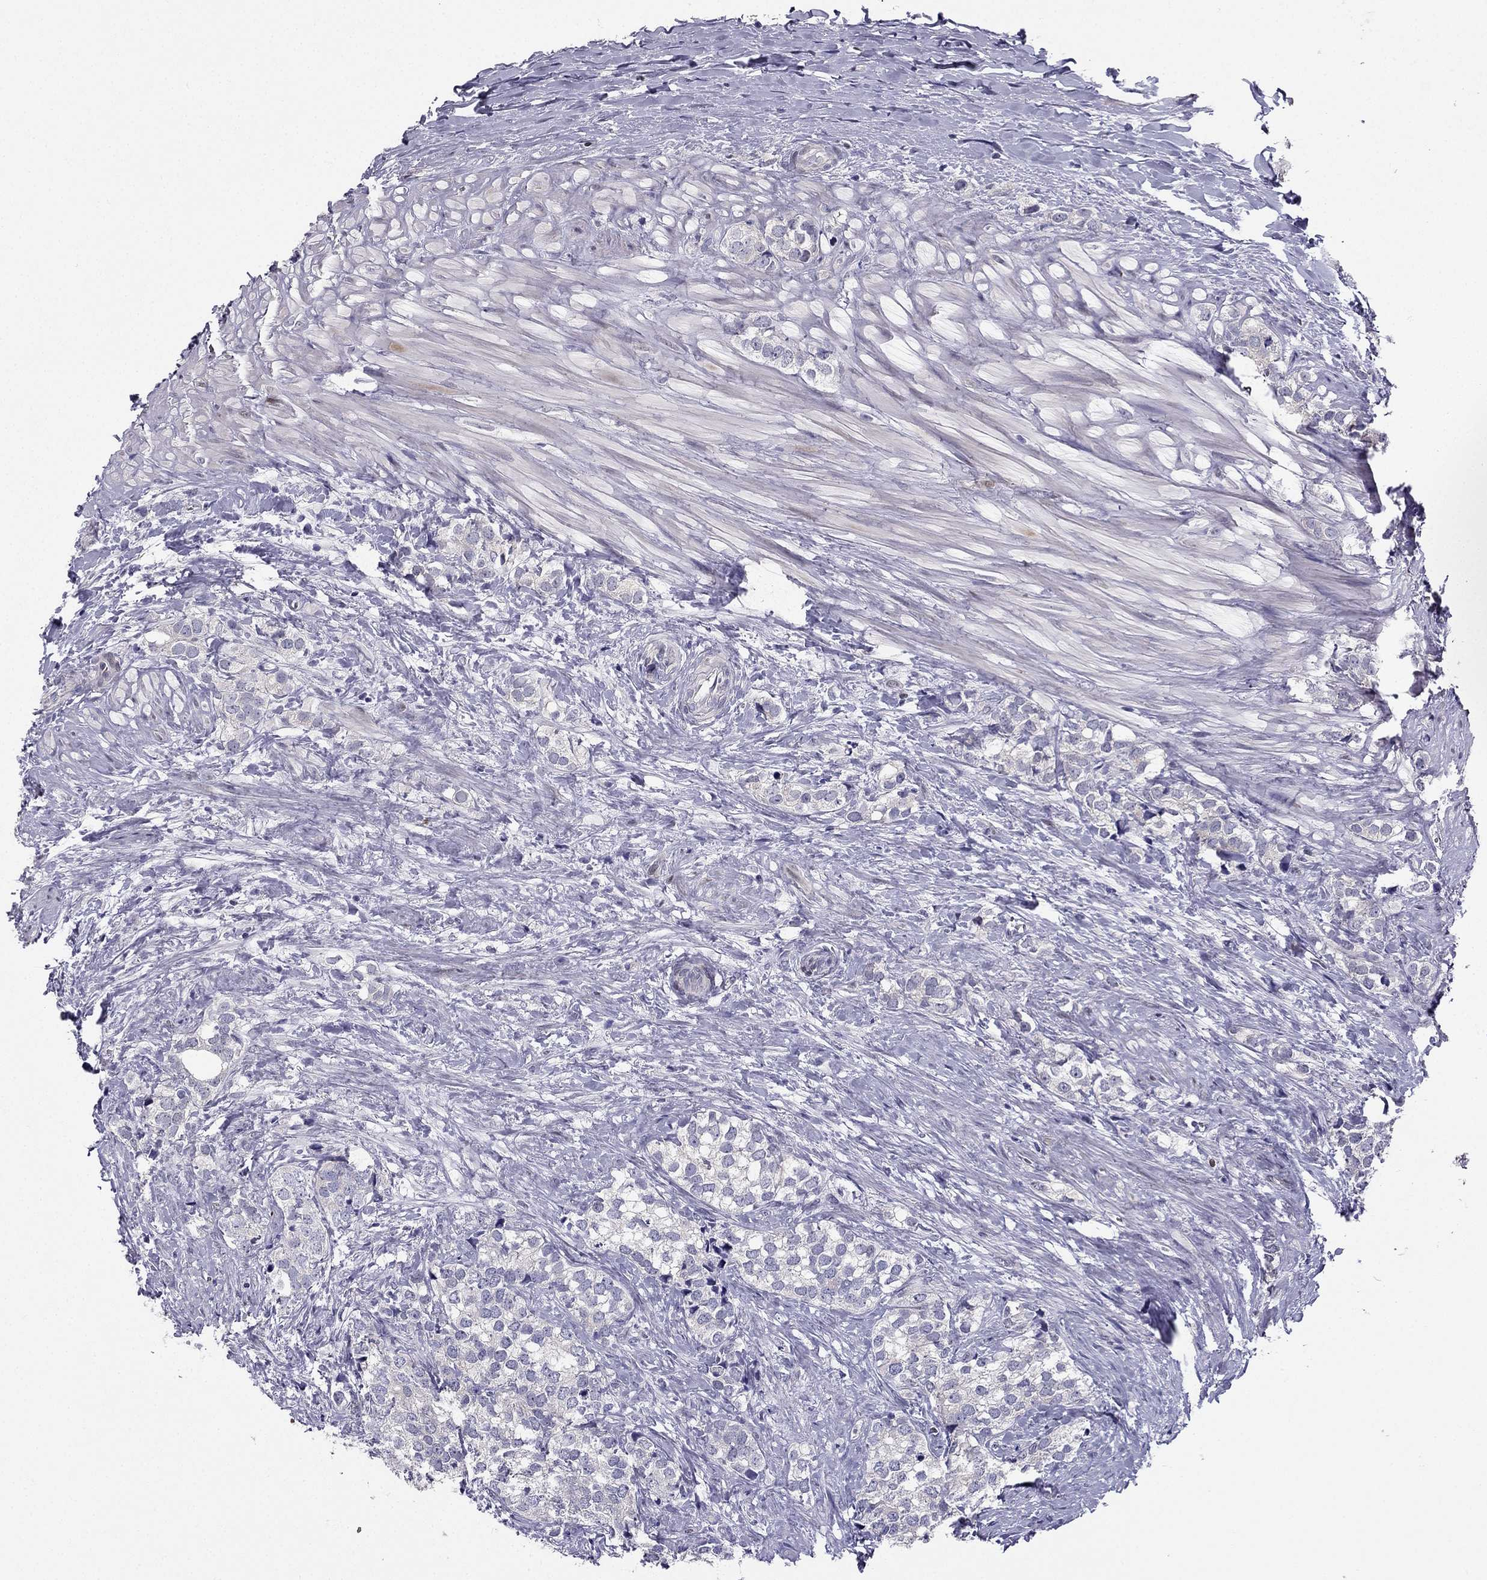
{"staining": {"intensity": "negative", "quantity": "none", "location": "none"}, "tissue": "prostate cancer", "cell_type": "Tumor cells", "image_type": "cancer", "snomed": [{"axis": "morphology", "description": "Adenocarcinoma, NOS"}, {"axis": "topography", "description": "Prostate and seminal vesicle, NOS"}], "caption": "This photomicrograph is of adenocarcinoma (prostate) stained with immunohistochemistry to label a protein in brown with the nuclei are counter-stained blue. There is no positivity in tumor cells. (IHC, brightfield microscopy, high magnification).", "gene": "RSPH14", "patient": {"sex": "male", "age": 63}}